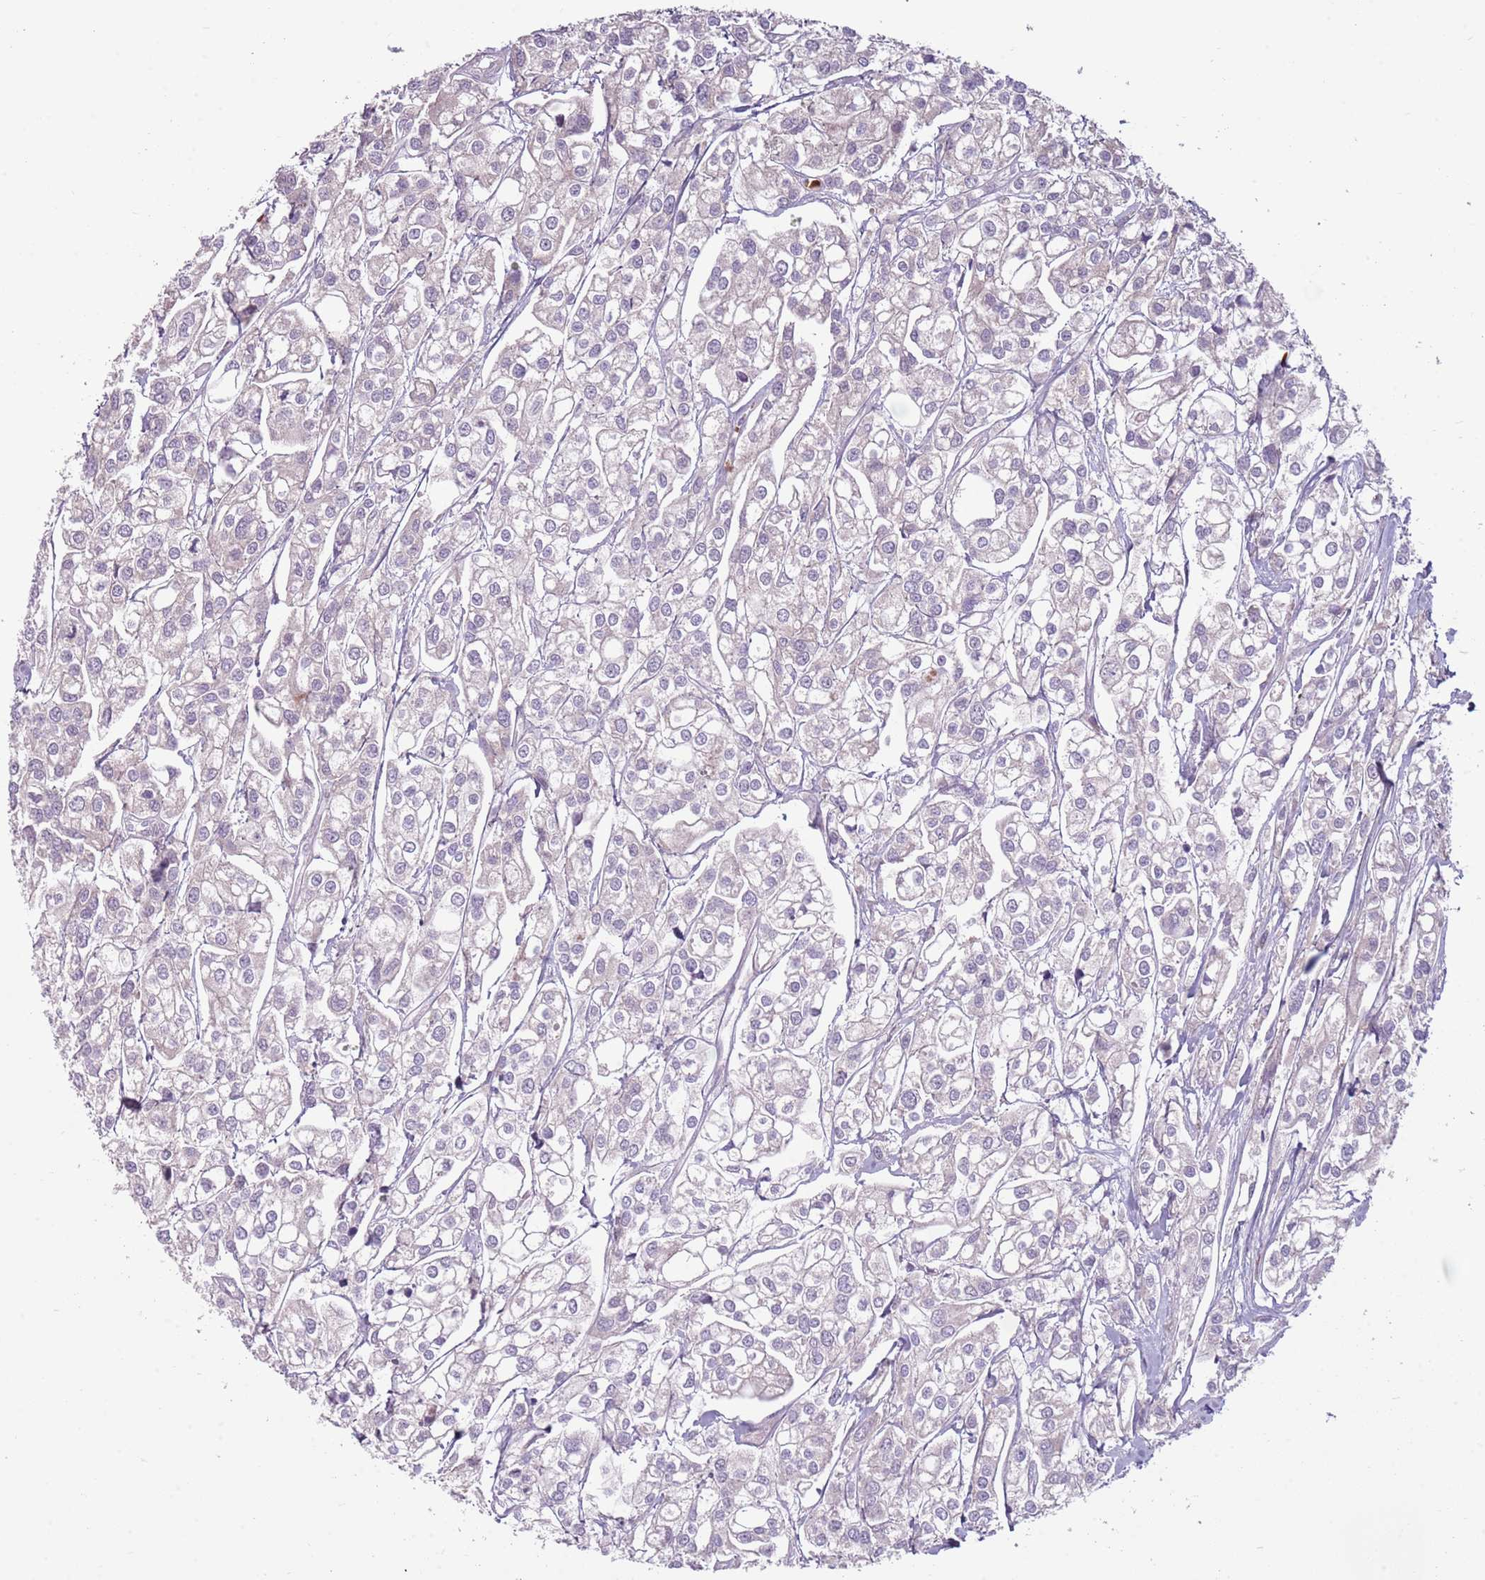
{"staining": {"intensity": "negative", "quantity": "none", "location": "none"}, "tissue": "urothelial cancer", "cell_type": "Tumor cells", "image_type": "cancer", "snomed": [{"axis": "morphology", "description": "Urothelial carcinoma, High grade"}, {"axis": "topography", "description": "Urinary bladder"}], "caption": "Immunohistochemistry micrograph of neoplastic tissue: urothelial cancer stained with DAB shows no significant protein staining in tumor cells.", "gene": "HSPA14", "patient": {"sex": "male", "age": 67}}